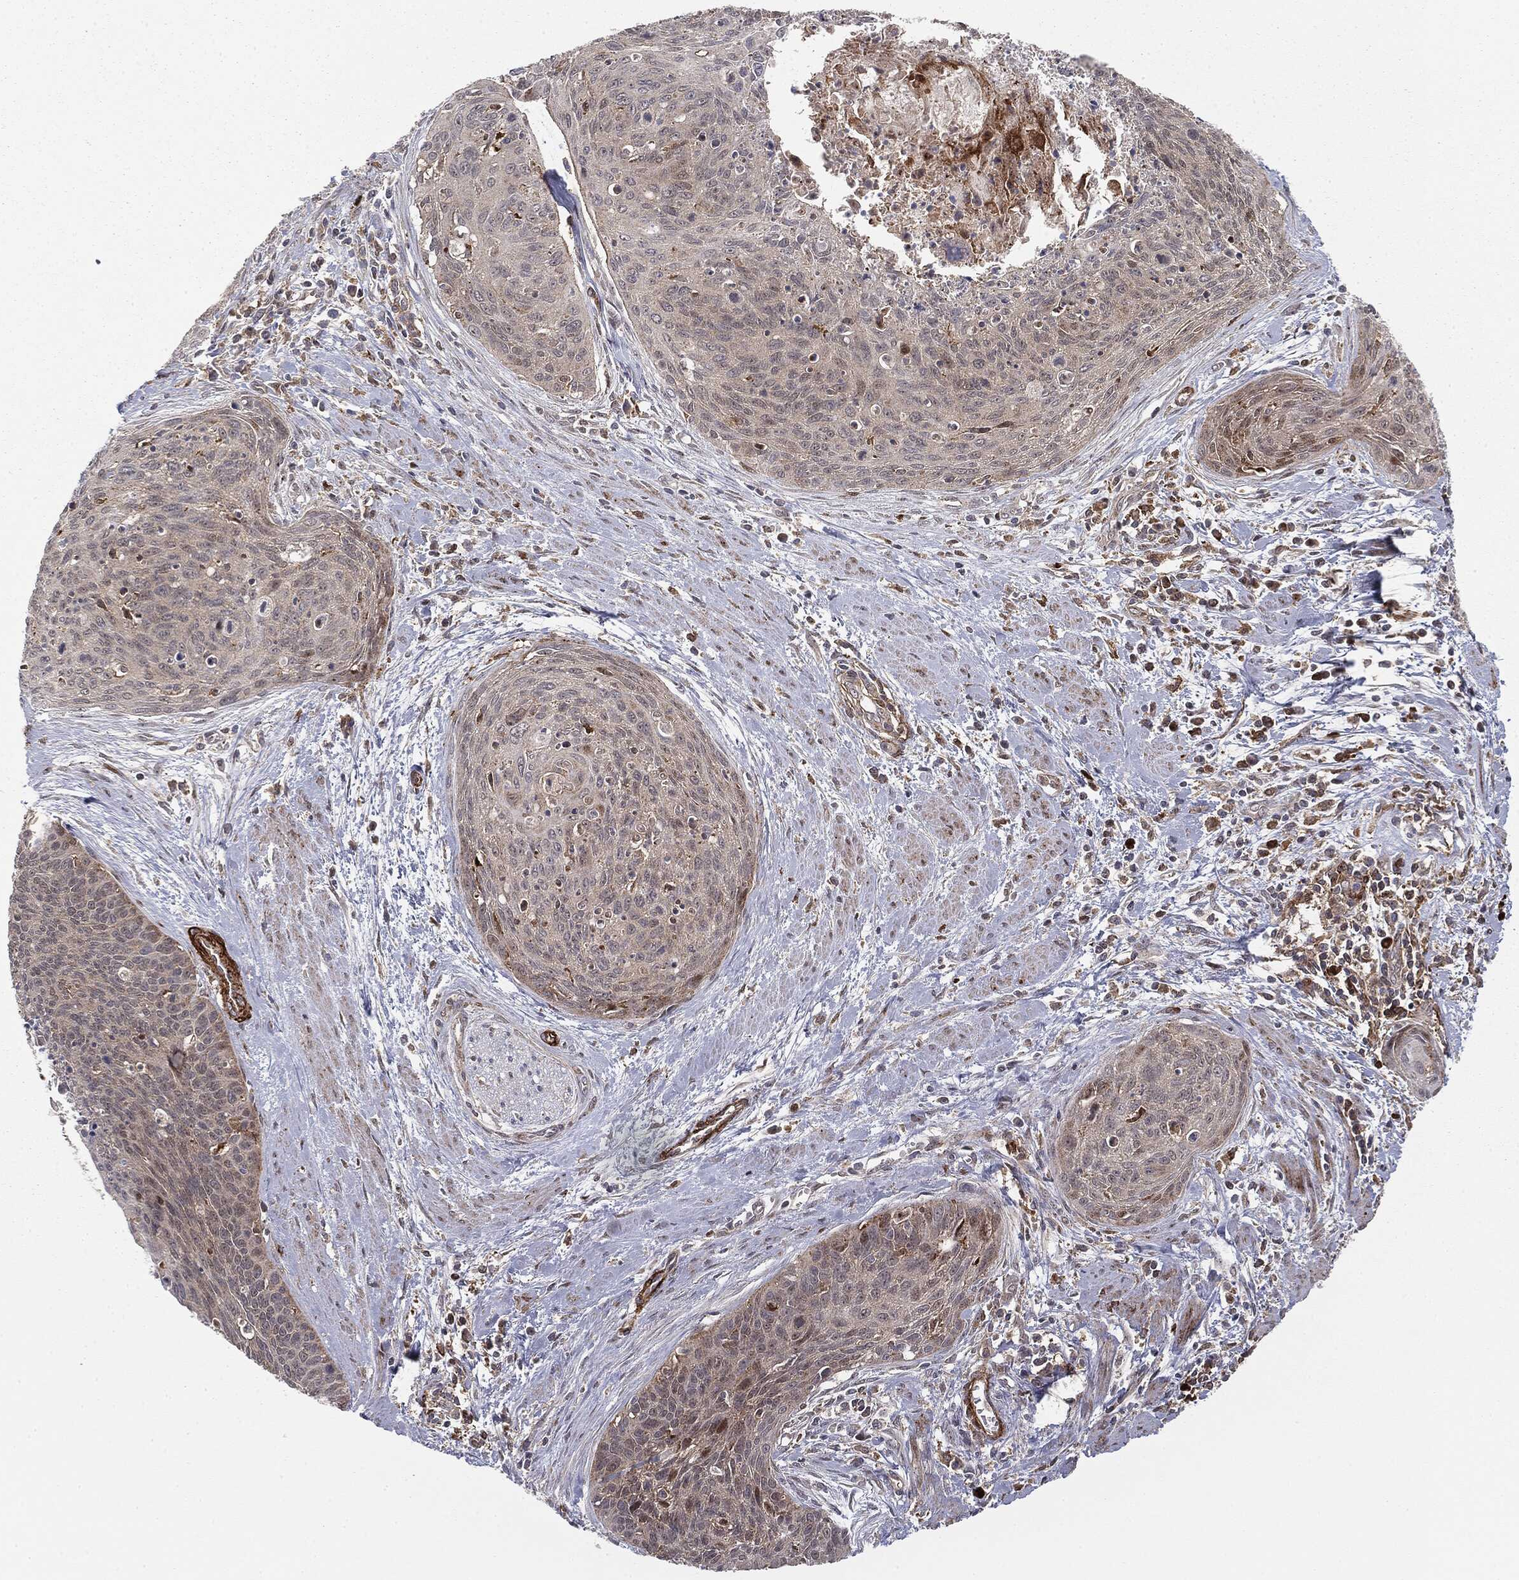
{"staining": {"intensity": "negative", "quantity": "none", "location": "none"}, "tissue": "cervical cancer", "cell_type": "Tumor cells", "image_type": "cancer", "snomed": [{"axis": "morphology", "description": "Squamous cell carcinoma, NOS"}, {"axis": "topography", "description": "Cervix"}], "caption": "Immunohistochemical staining of human cervical cancer (squamous cell carcinoma) exhibits no significant positivity in tumor cells.", "gene": "PTEN", "patient": {"sex": "female", "age": 55}}